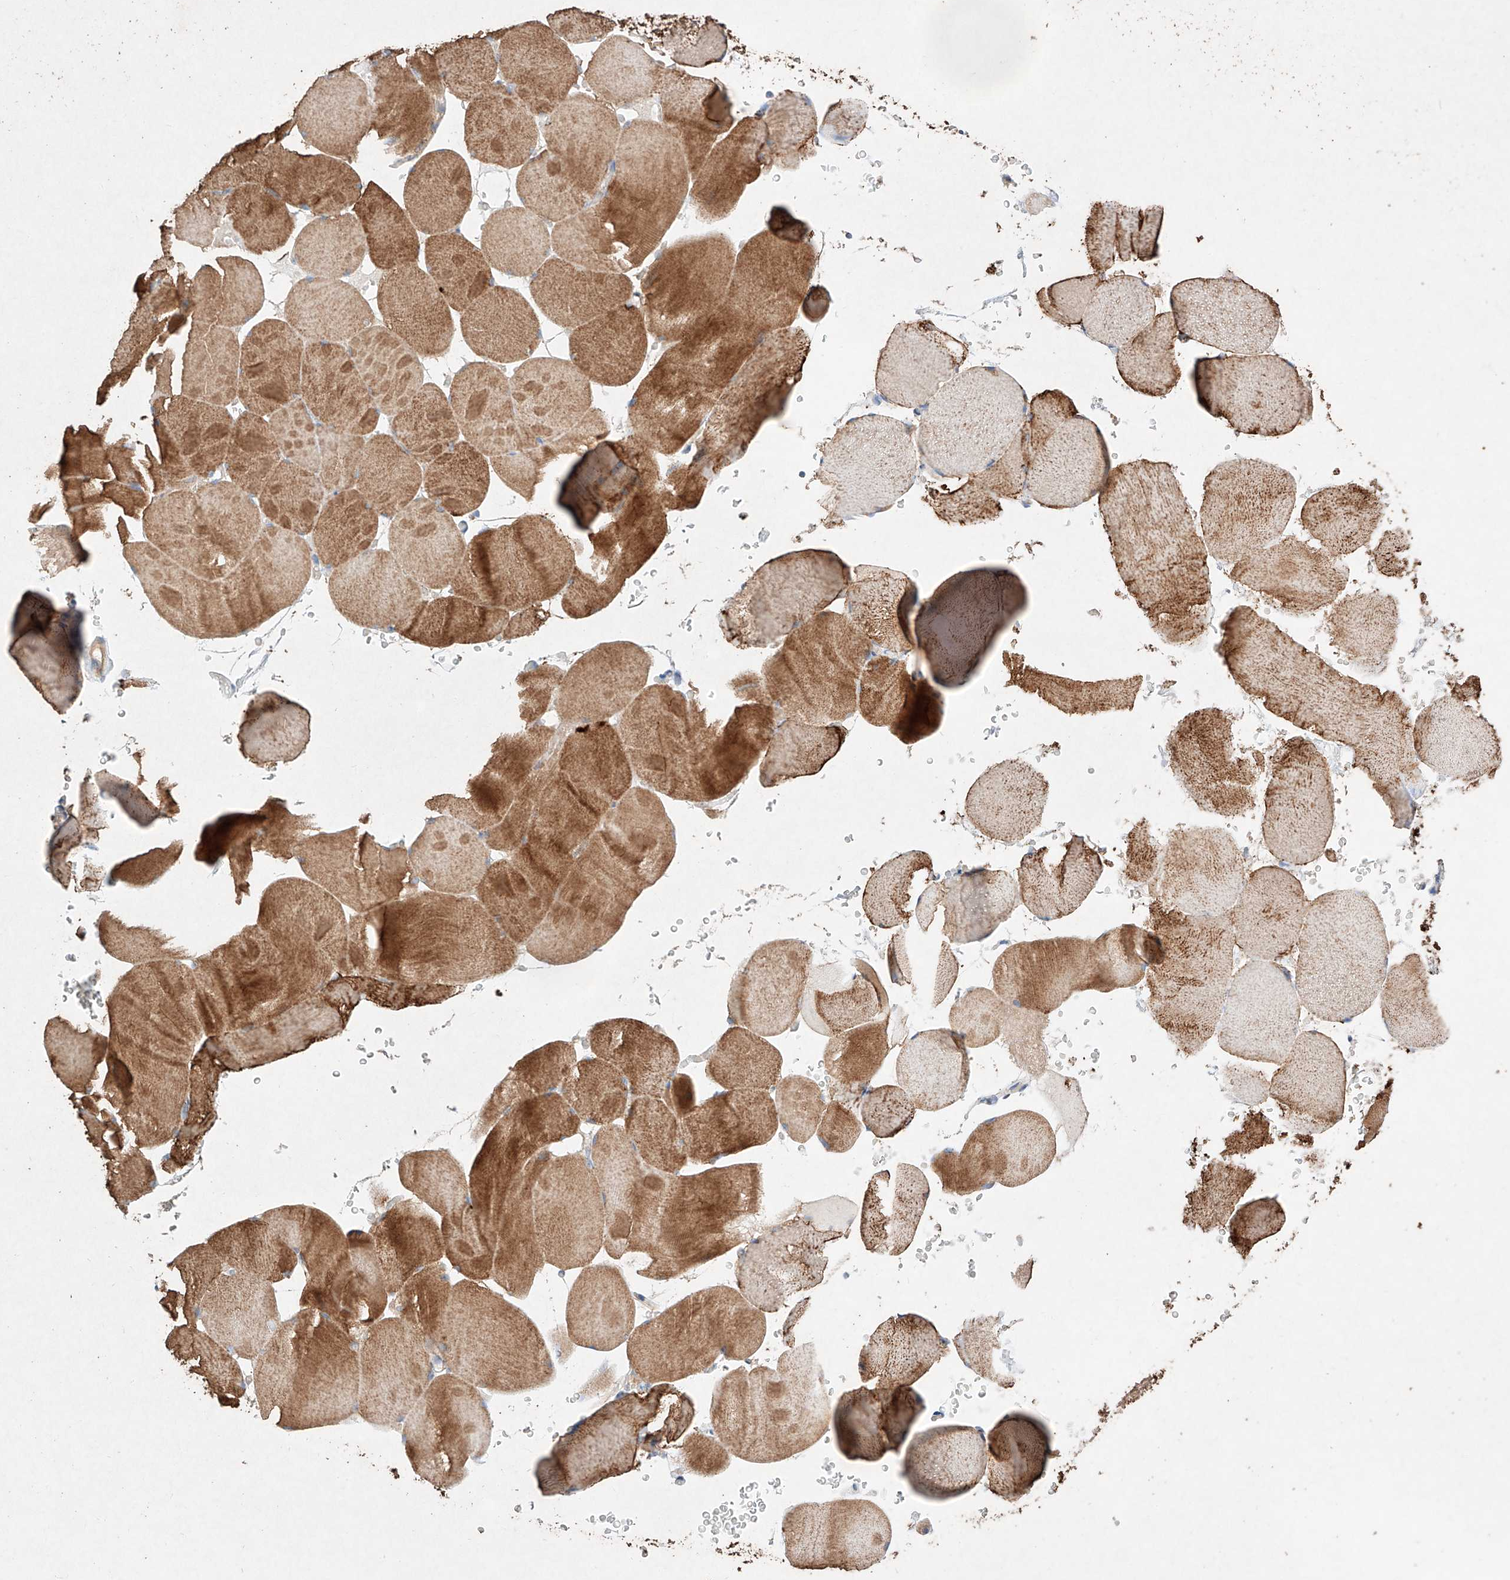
{"staining": {"intensity": "moderate", "quantity": ">75%", "location": "cytoplasmic/membranous"}, "tissue": "skeletal muscle", "cell_type": "Myocytes", "image_type": "normal", "snomed": [{"axis": "morphology", "description": "Normal tissue, NOS"}, {"axis": "topography", "description": "Skeletal muscle"}], "caption": "DAB (3,3'-diaminobenzidine) immunohistochemical staining of benign human skeletal muscle displays moderate cytoplasmic/membranous protein staining in approximately >75% of myocytes. Immunohistochemistry (ihc) stains the protein in brown and the nuclei are stained blue.", "gene": "C6orf62", "patient": {"sex": "male", "age": 62}}